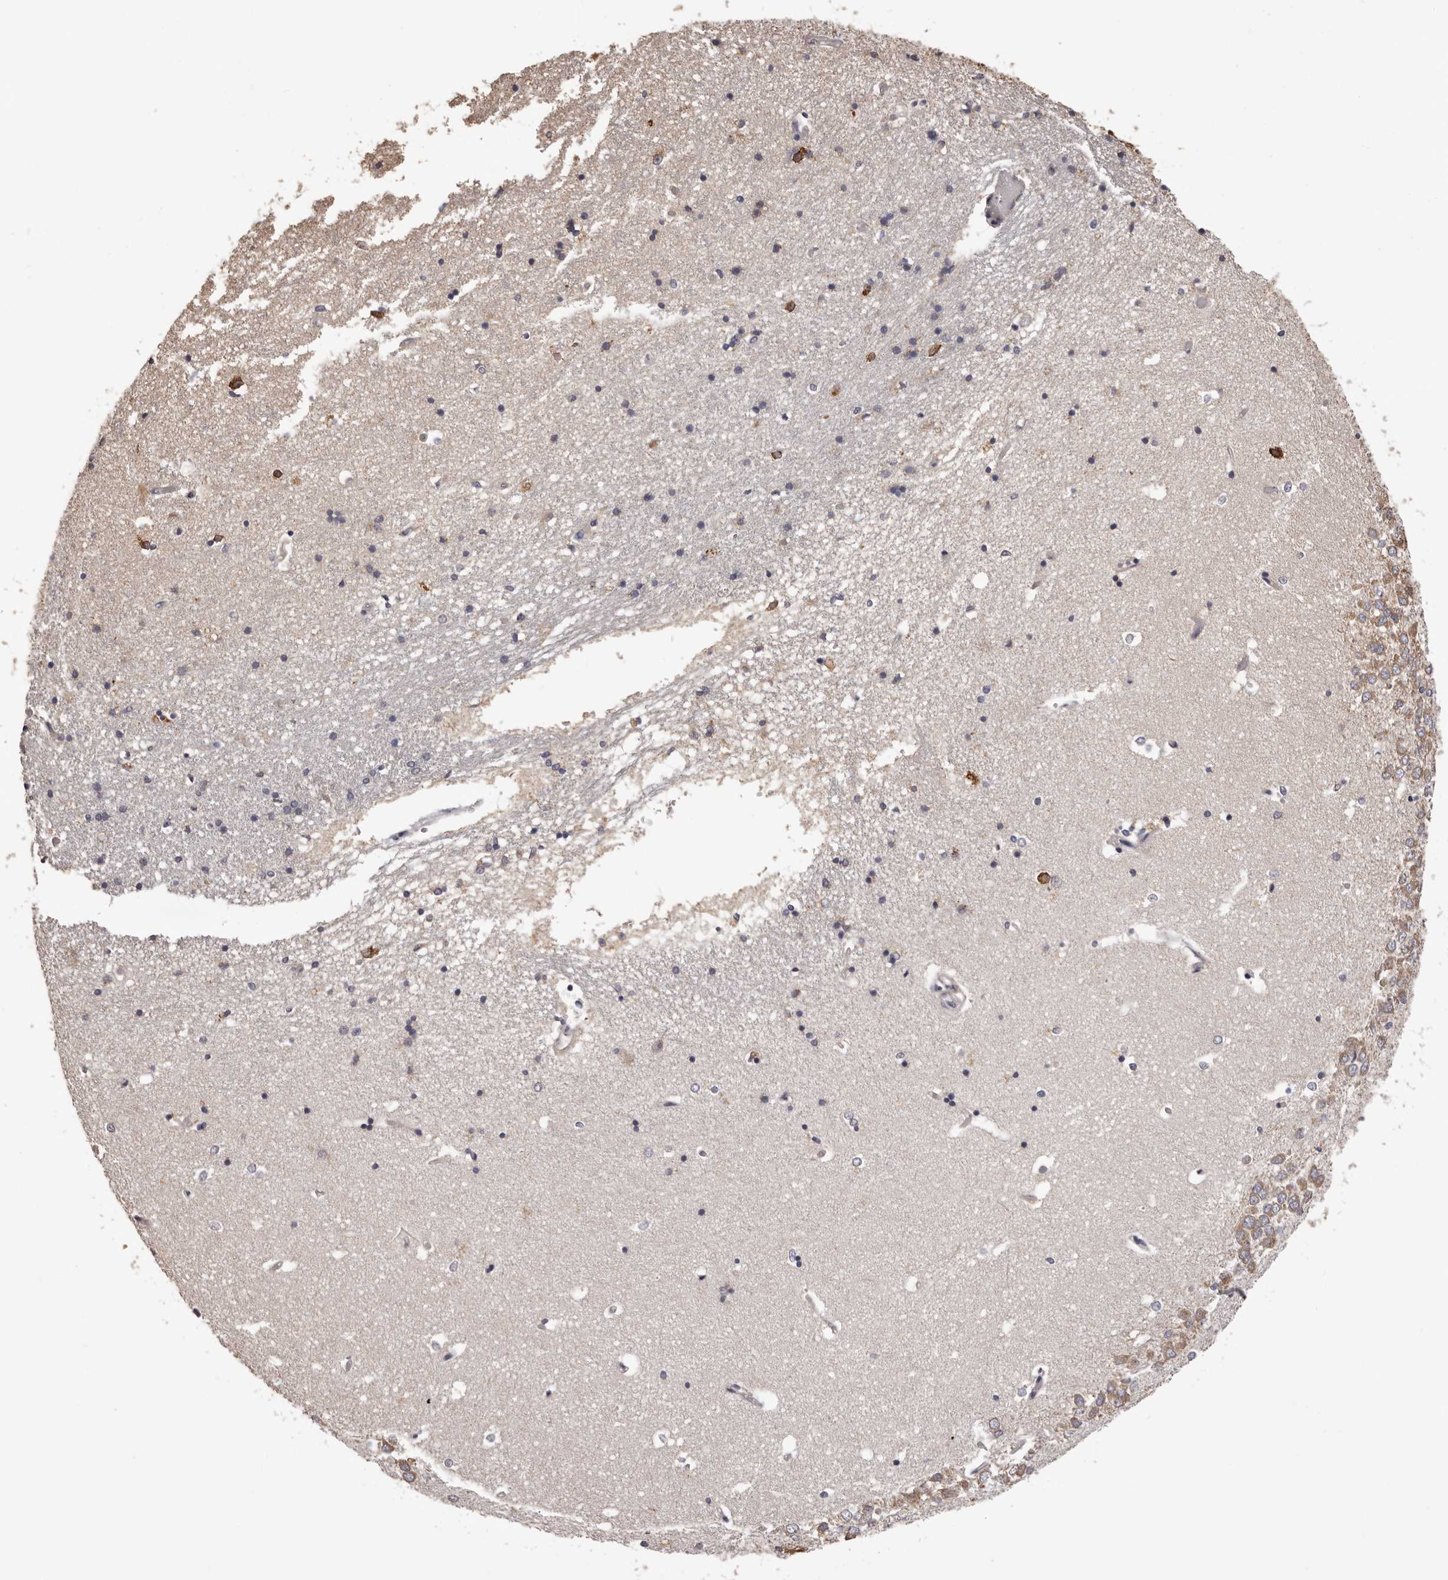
{"staining": {"intensity": "moderate", "quantity": "<25%", "location": "cytoplasmic/membranous"}, "tissue": "hippocampus", "cell_type": "Glial cells", "image_type": "normal", "snomed": [{"axis": "morphology", "description": "Normal tissue, NOS"}, {"axis": "topography", "description": "Hippocampus"}], "caption": "Protein staining exhibits moderate cytoplasmic/membranous expression in approximately <25% of glial cells in unremarkable hippocampus.", "gene": "ETNK1", "patient": {"sex": "male", "age": 45}}